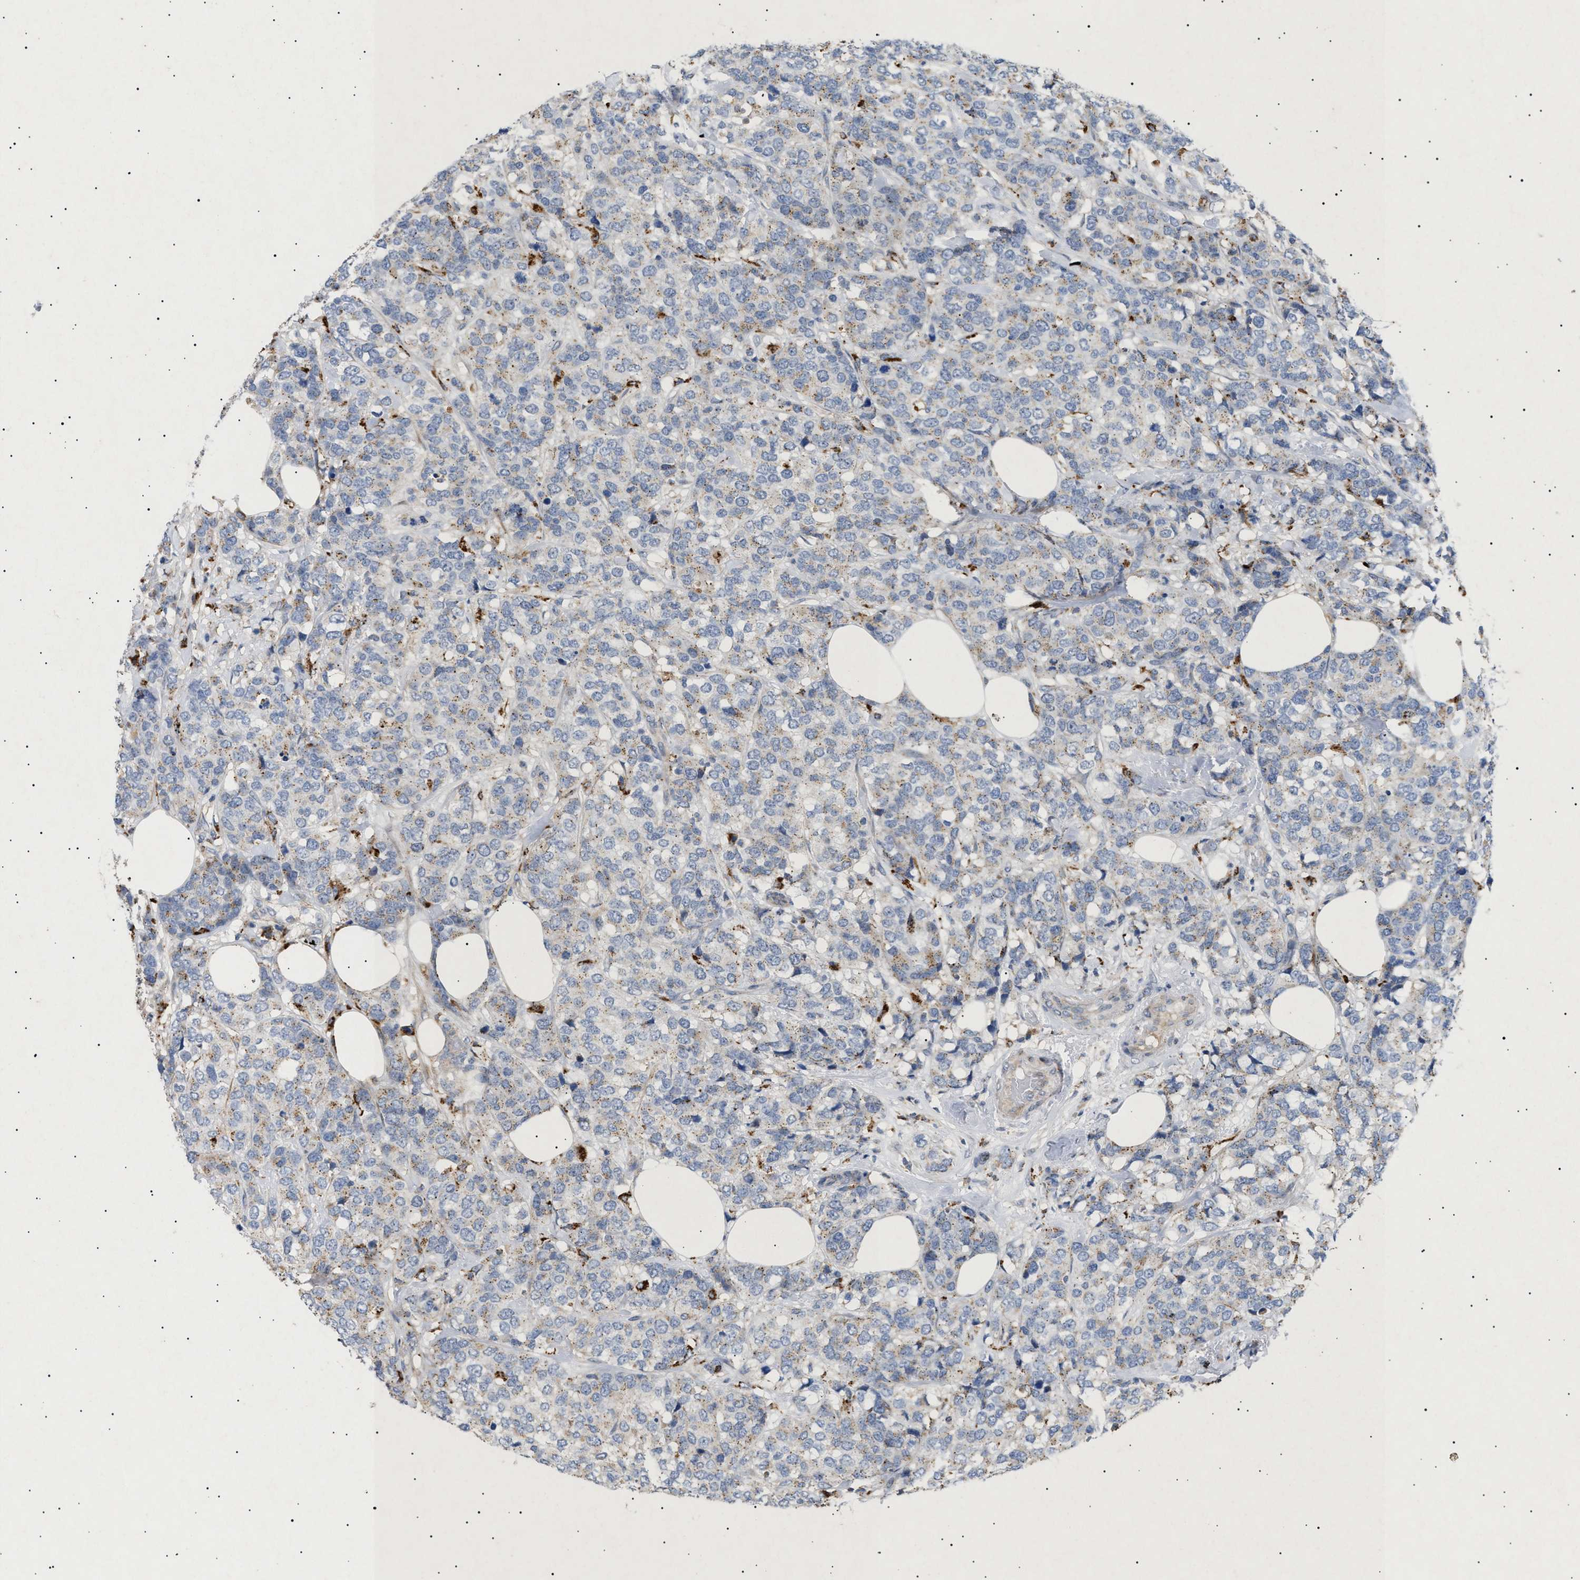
{"staining": {"intensity": "weak", "quantity": "25%-75%", "location": "cytoplasmic/membranous"}, "tissue": "breast cancer", "cell_type": "Tumor cells", "image_type": "cancer", "snomed": [{"axis": "morphology", "description": "Lobular carcinoma"}, {"axis": "topography", "description": "Breast"}], "caption": "A histopathology image showing weak cytoplasmic/membranous positivity in approximately 25%-75% of tumor cells in lobular carcinoma (breast), as visualized by brown immunohistochemical staining.", "gene": "SIRT5", "patient": {"sex": "female", "age": 59}}